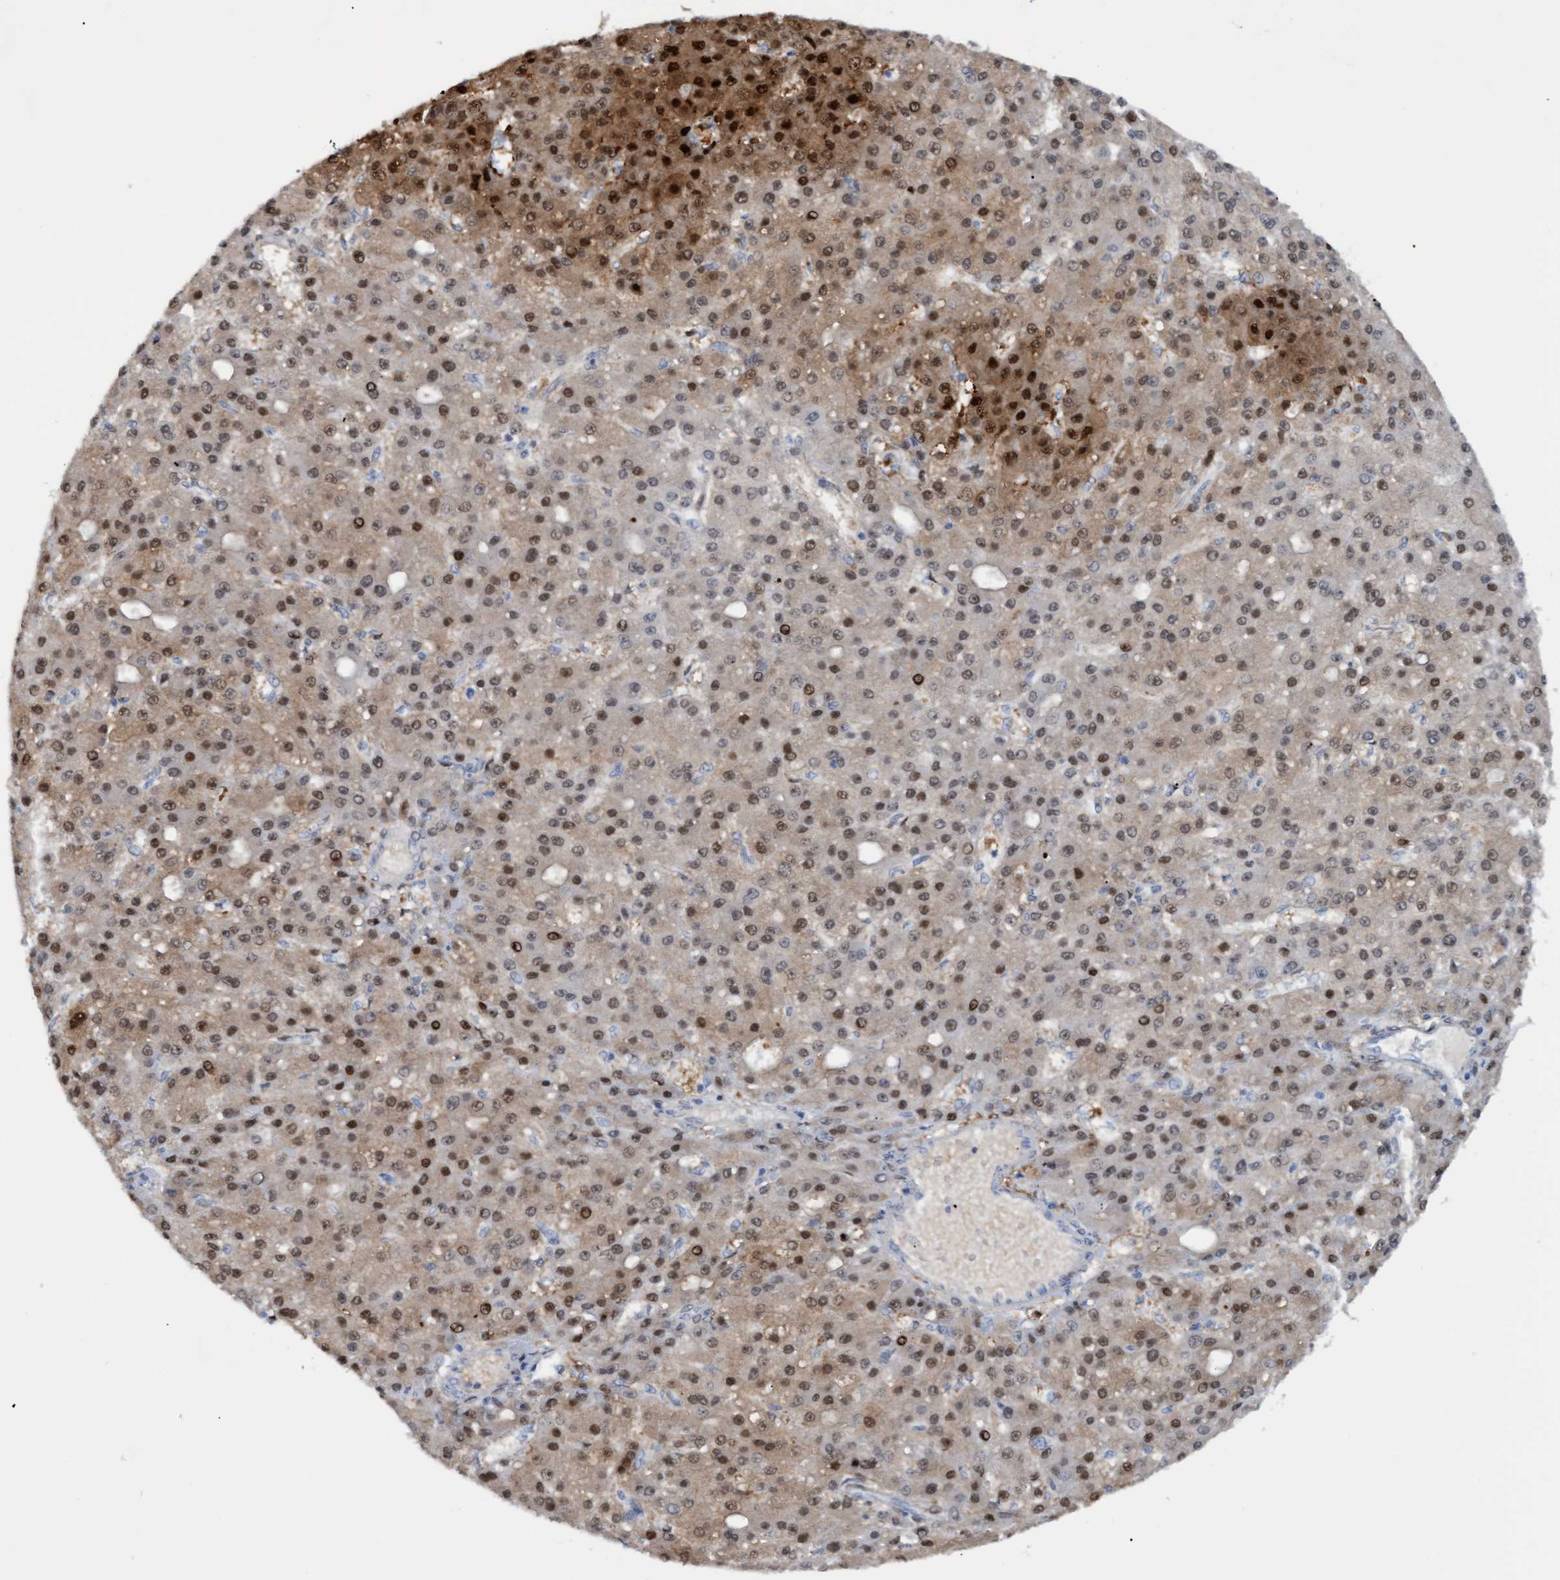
{"staining": {"intensity": "moderate", "quantity": ">75%", "location": "cytoplasmic/membranous,nuclear"}, "tissue": "liver cancer", "cell_type": "Tumor cells", "image_type": "cancer", "snomed": [{"axis": "morphology", "description": "Carcinoma, Hepatocellular, NOS"}, {"axis": "topography", "description": "Liver"}], "caption": "Immunohistochemical staining of human liver cancer shows moderate cytoplasmic/membranous and nuclear protein positivity in about >75% of tumor cells.", "gene": "PINX1", "patient": {"sex": "male", "age": 67}}